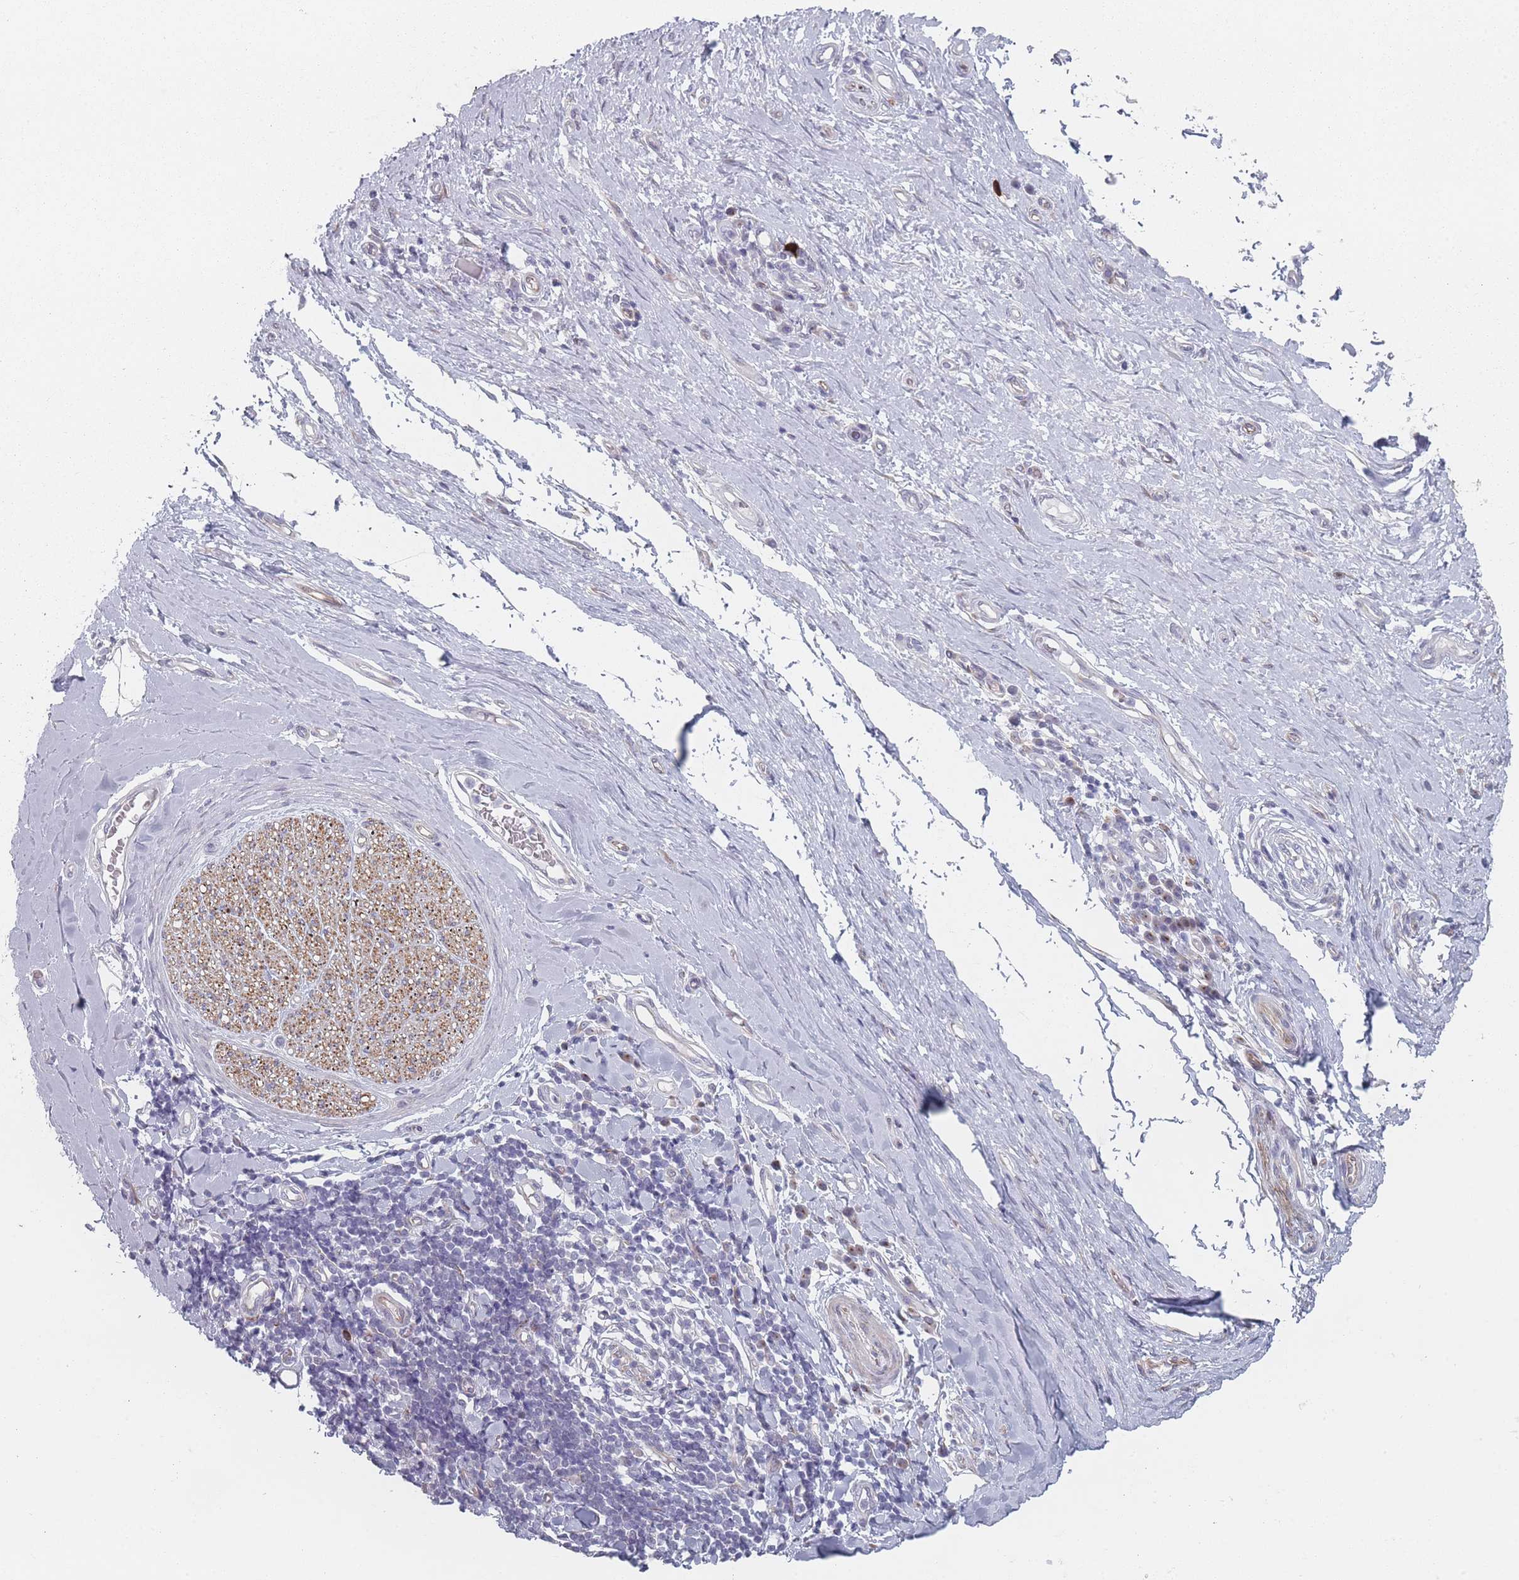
{"staining": {"intensity": "negative", "quantity": "none", "location": "none"}, "tissue": "adipose tissue", "cell_type": "Adipocytes", "image_type": "normal", "snomed": [{"axis": "morphology", "description": "Normal tissue, NOS"}, {"axis": "morphology", "description": "Adenocarcinoma, NOS"}, {"axis": "topography", "description": "Esophagus"}, {"axis": "topography", "description": "Stomach, upper"}, {"axis": "topography", "description": "Peripheral nerve tissue"}], "caption": "IHC micrograph of normal adipose tissue stained for a protein (brown), which displays no expression in adipocytes.", "gene": "RNF4", "patient": {"sex": "male", "age": 62}}